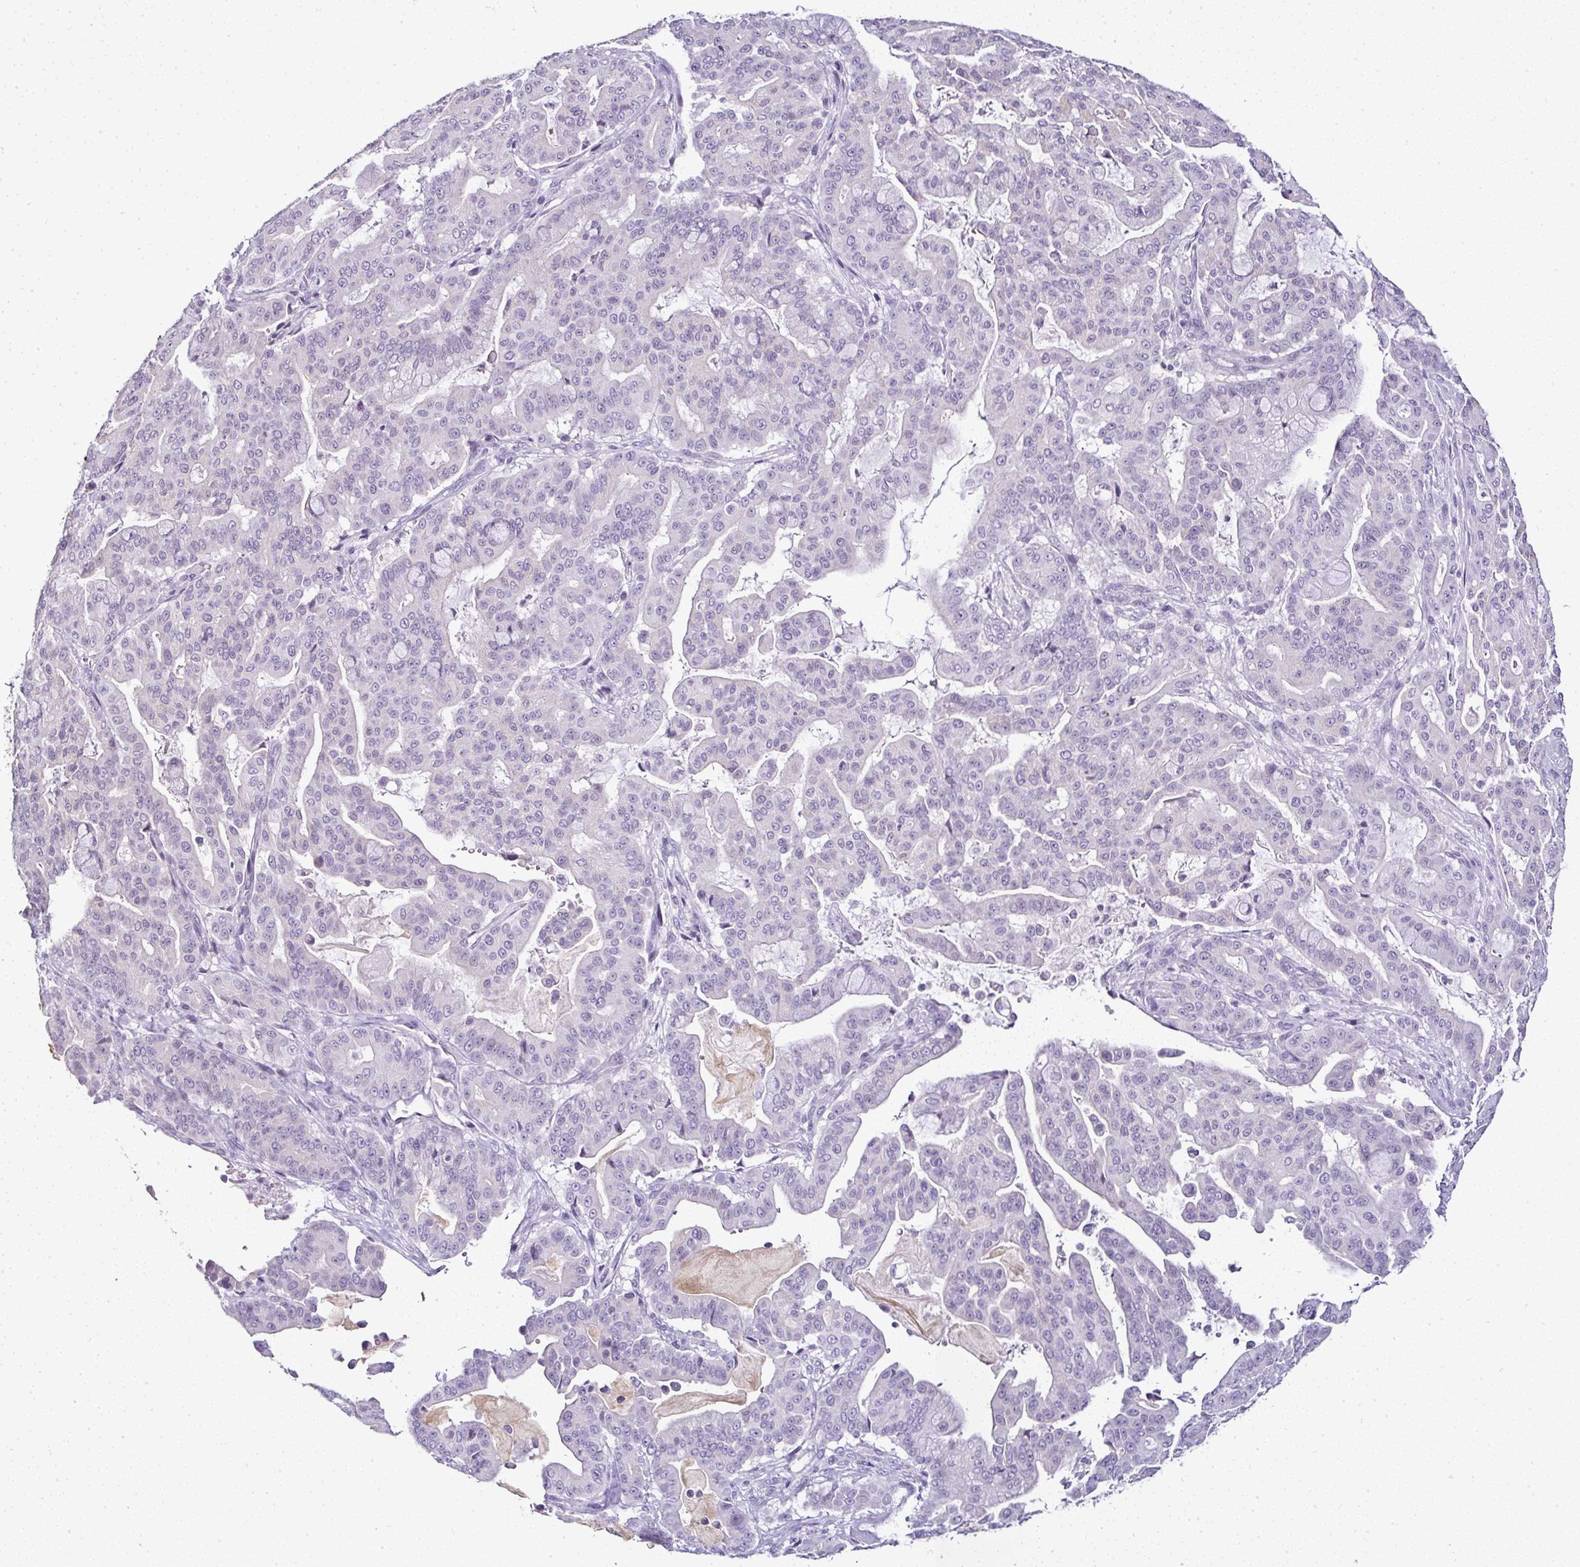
{"staining": {"intensity": "negative", "quantity": "none", "location": "none"}, "tissue": "pancreatic cancer", "cell_type": "Tumor cells", "image_type": "cancer", "snomed": [{"axis": "morphology", "description": "Adenocarcinoma, NOS"}, {"axis": "topography", "description": "Pancreas"}], "caption": "Tumor cells are negative for protein expression in human pancreatic adenocarcinoma. (DAB immunohistochemistry (IHC) visualized using brightfield microscopy, high magnification).", "gene": "SERPINB3", "patient": {"sex": "male", "age": 63}}